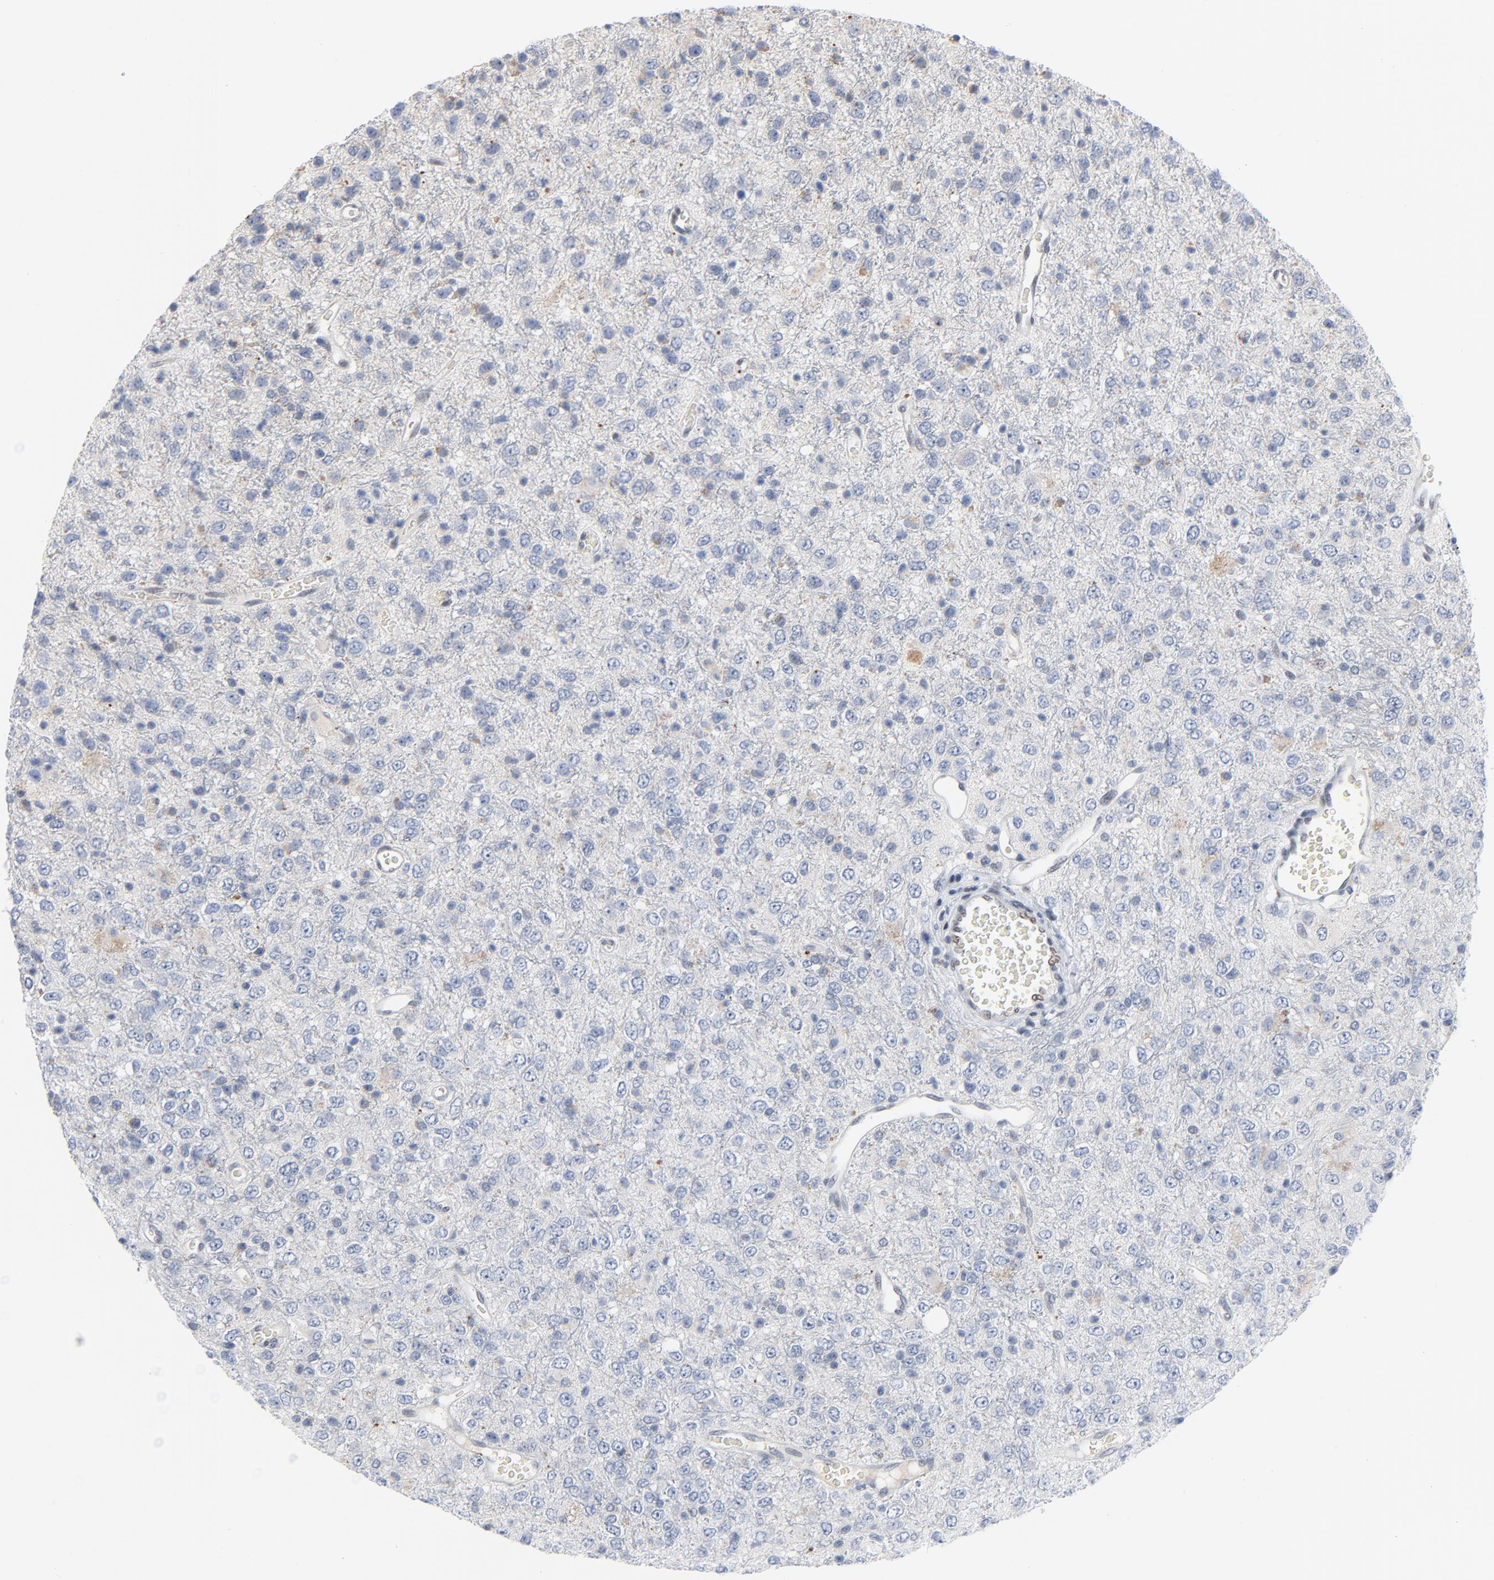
{"staining": {"intensity": "negative", "quantity": "none", "location": "none"}, "tissue": "glioma", "cell_type": "Tumor cells", "image_type": "cancer", "snomed": [{"axis": "morphology", "description": "Glioma, malignant, High grade"}, {"axis": "topography", "description": "pancreas cauda"}], "caption": "A photomicrograph of human high-grade glioma (malignant) is negative for staining in tumor cells.", "gene": "FOXP1", "patient": {"sex": "male", "age": 60}}